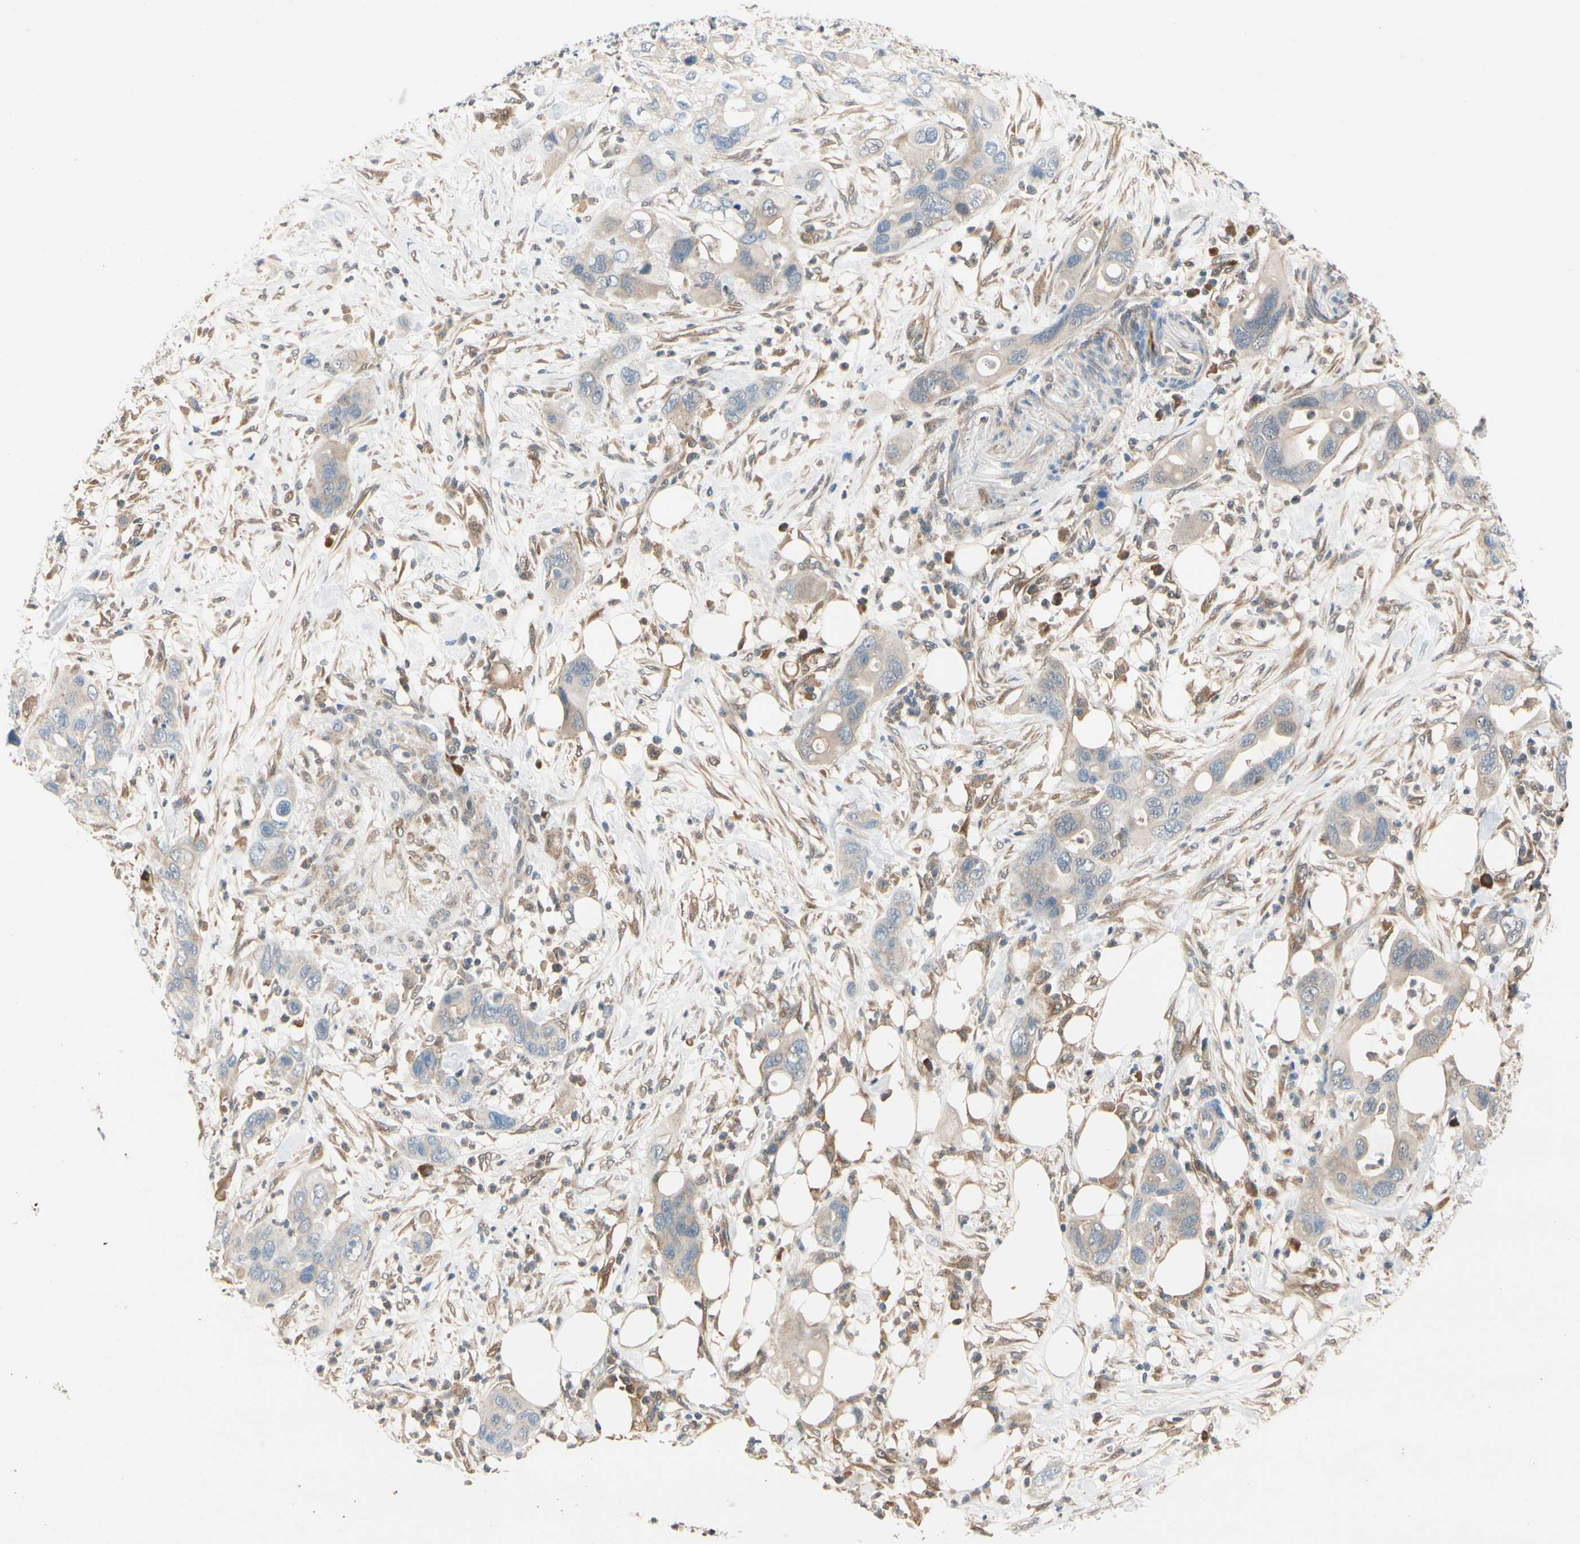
{"staining": {"intensity": "weak", "quantity": ">75%", "location": "cytoplasmic/membranous"}, "tissue": "pancreatic cancer", "cell_type": "Tumor cells", "image_type": "cancer", "snomed": [{"axis": "morphology", "description": "Adenocarcinoma, NOS"}, {"axis": "topography", "description": "Pancreas"}], "caption": "High-magnification brightfield microscopy of pancreatic cancer (adenocarcinoma) stained with DAB (brown) and counterstained with hematoxylin (blue). tumor cells exhibit weak cytoplasmic/membranous expression is appreciated in approximately>75% of cells.", "gene": "WIPI1", "patient": {"sex": "female", "age": 71}}